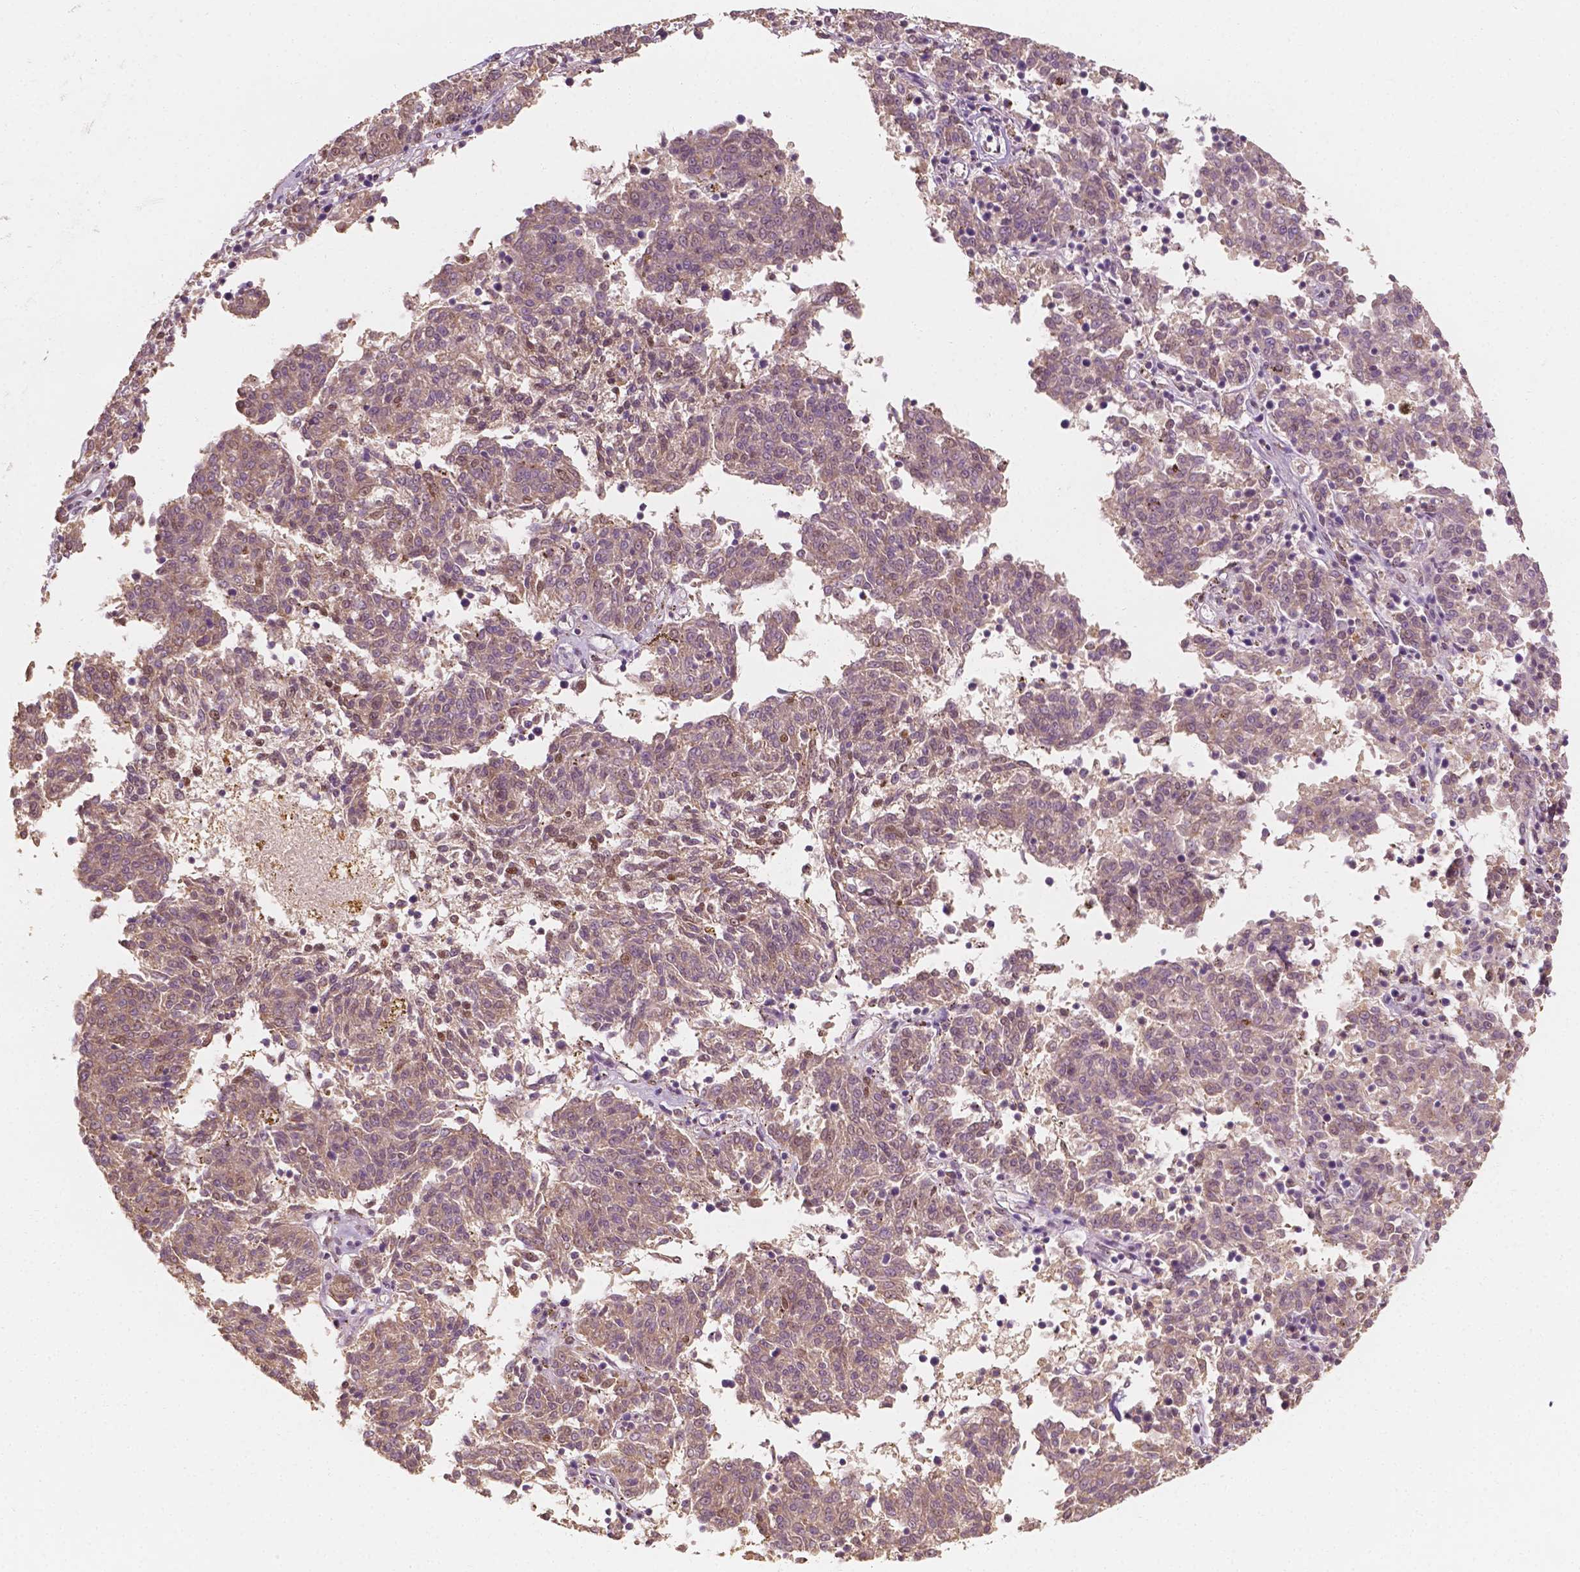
{"staining": {"intensity": "weak", "quantity": "25%-75%", "location": "cytoplasmic/membranous,nuclear"}, "tissue": "melanoma", "cell_type": "Tumor cells", "image_type": "cancer", "snomed": [{"axis": "morphology", "description": "Malignant melanoma, NOS"}, {"axis": "topography", "description": "Skin"}], "caption": "This micrograph exhibits immunohistochemistry (IHC) staining of human melanoma, with low weak cytoplasmic/membranous and nuclear staining in approximately 25%-75% of tumor cells.", "gene": "TBC1D17", "patient": {"sex": "female", "age": 72}}